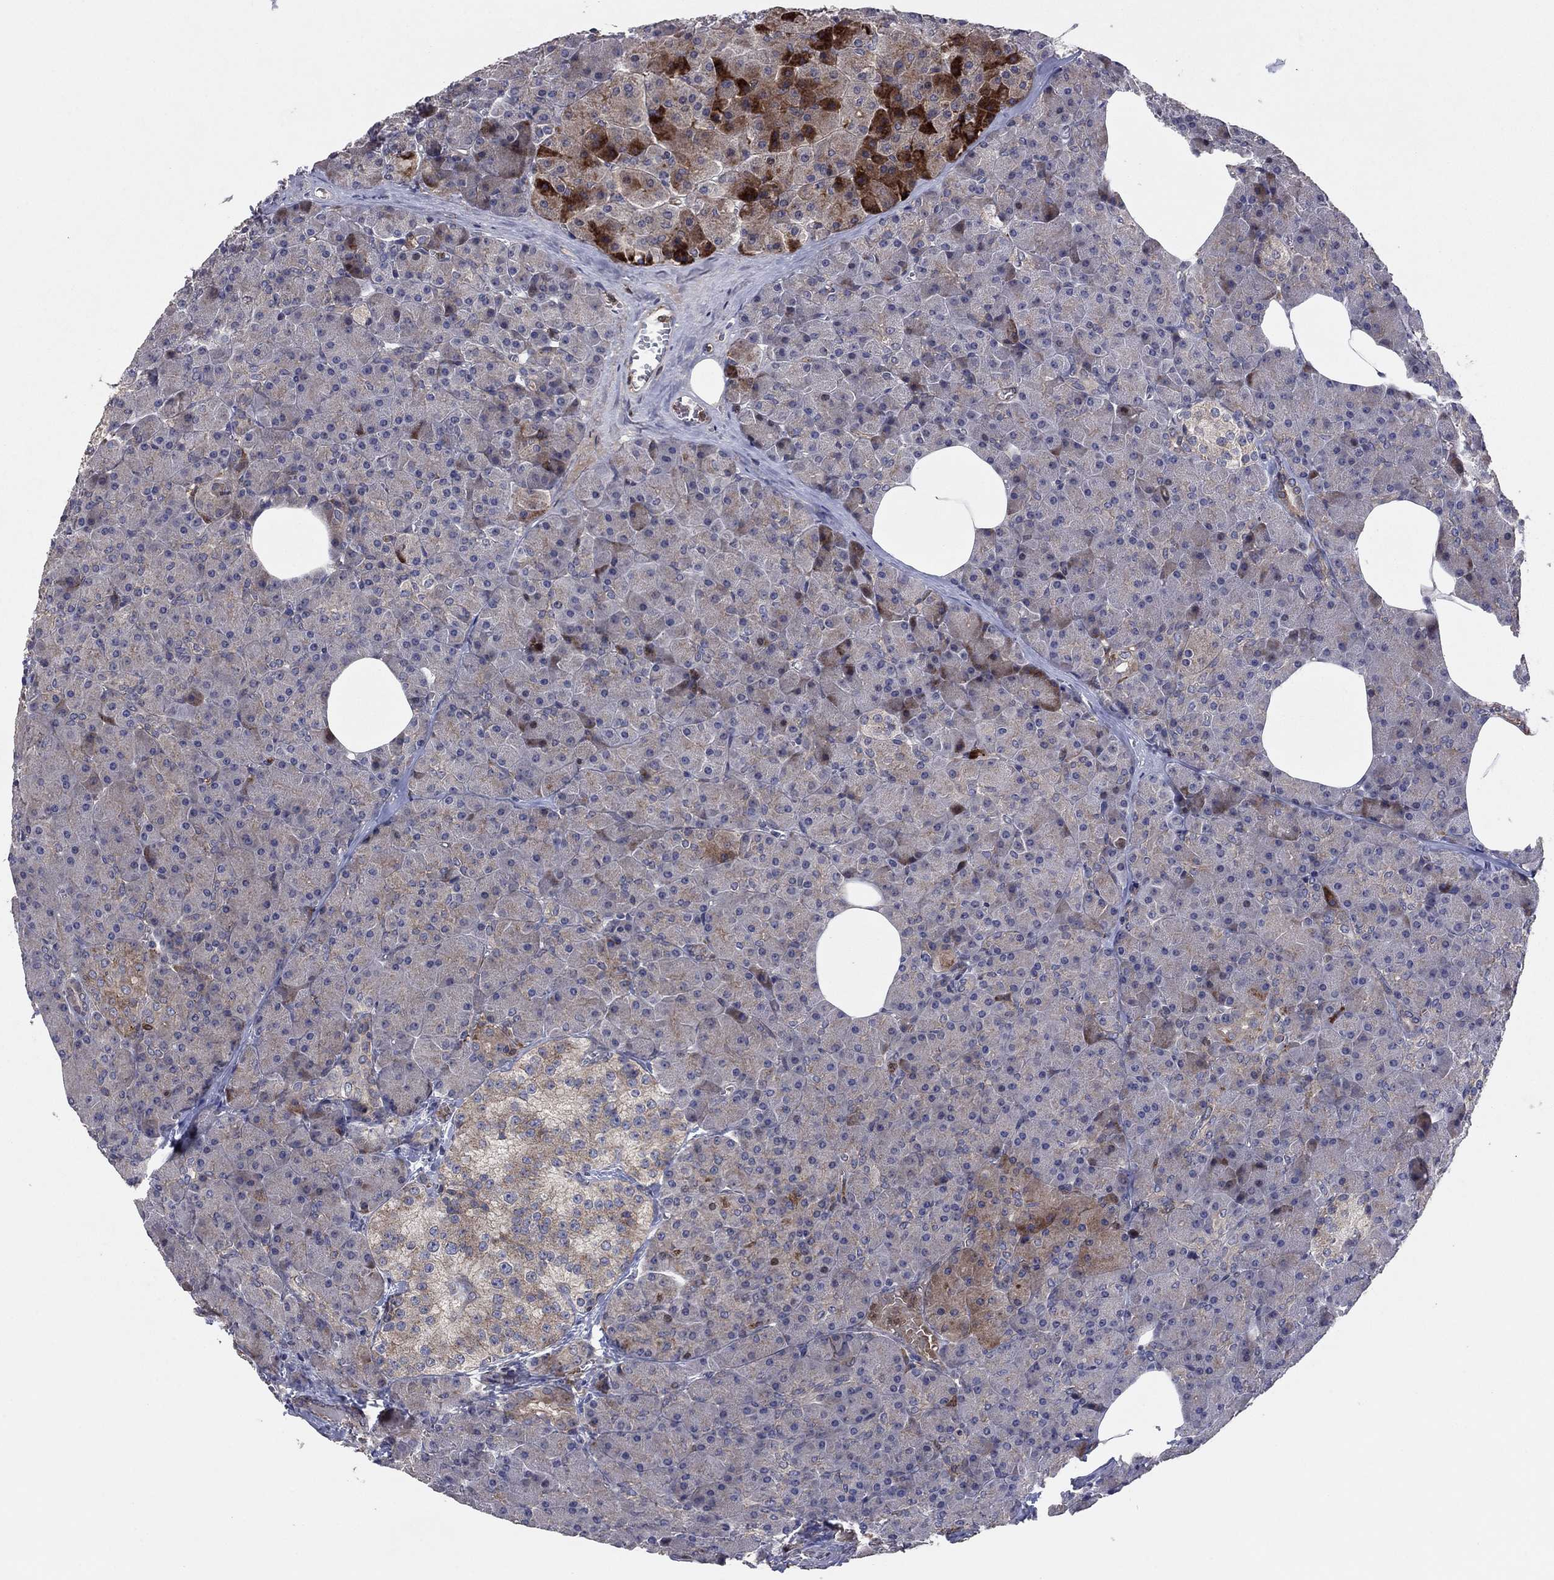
{"staining": {"intensity": "strong", "quantity": "<25%", "location": "cytoplasmic/membranous"}, "tissue": "pancreas", "cell_type": "Exocrine glandular cells", "image_type": "normal", "snomed": [{"axis": "morphology", "description": "Normal tissue, NOS"}, {"axis": "topography", "description": "Pancreas"}], "caption": "Pancreas stained with DAB (3,3'-diaminobenzidine) immunohistochemistry exhibits medium levels of strong cytoplasmic/membranous expression in approximately <25% of exocrine glandular cells.", "gene": "MEA1", "patient": {"sex": "female", "age": 45}}